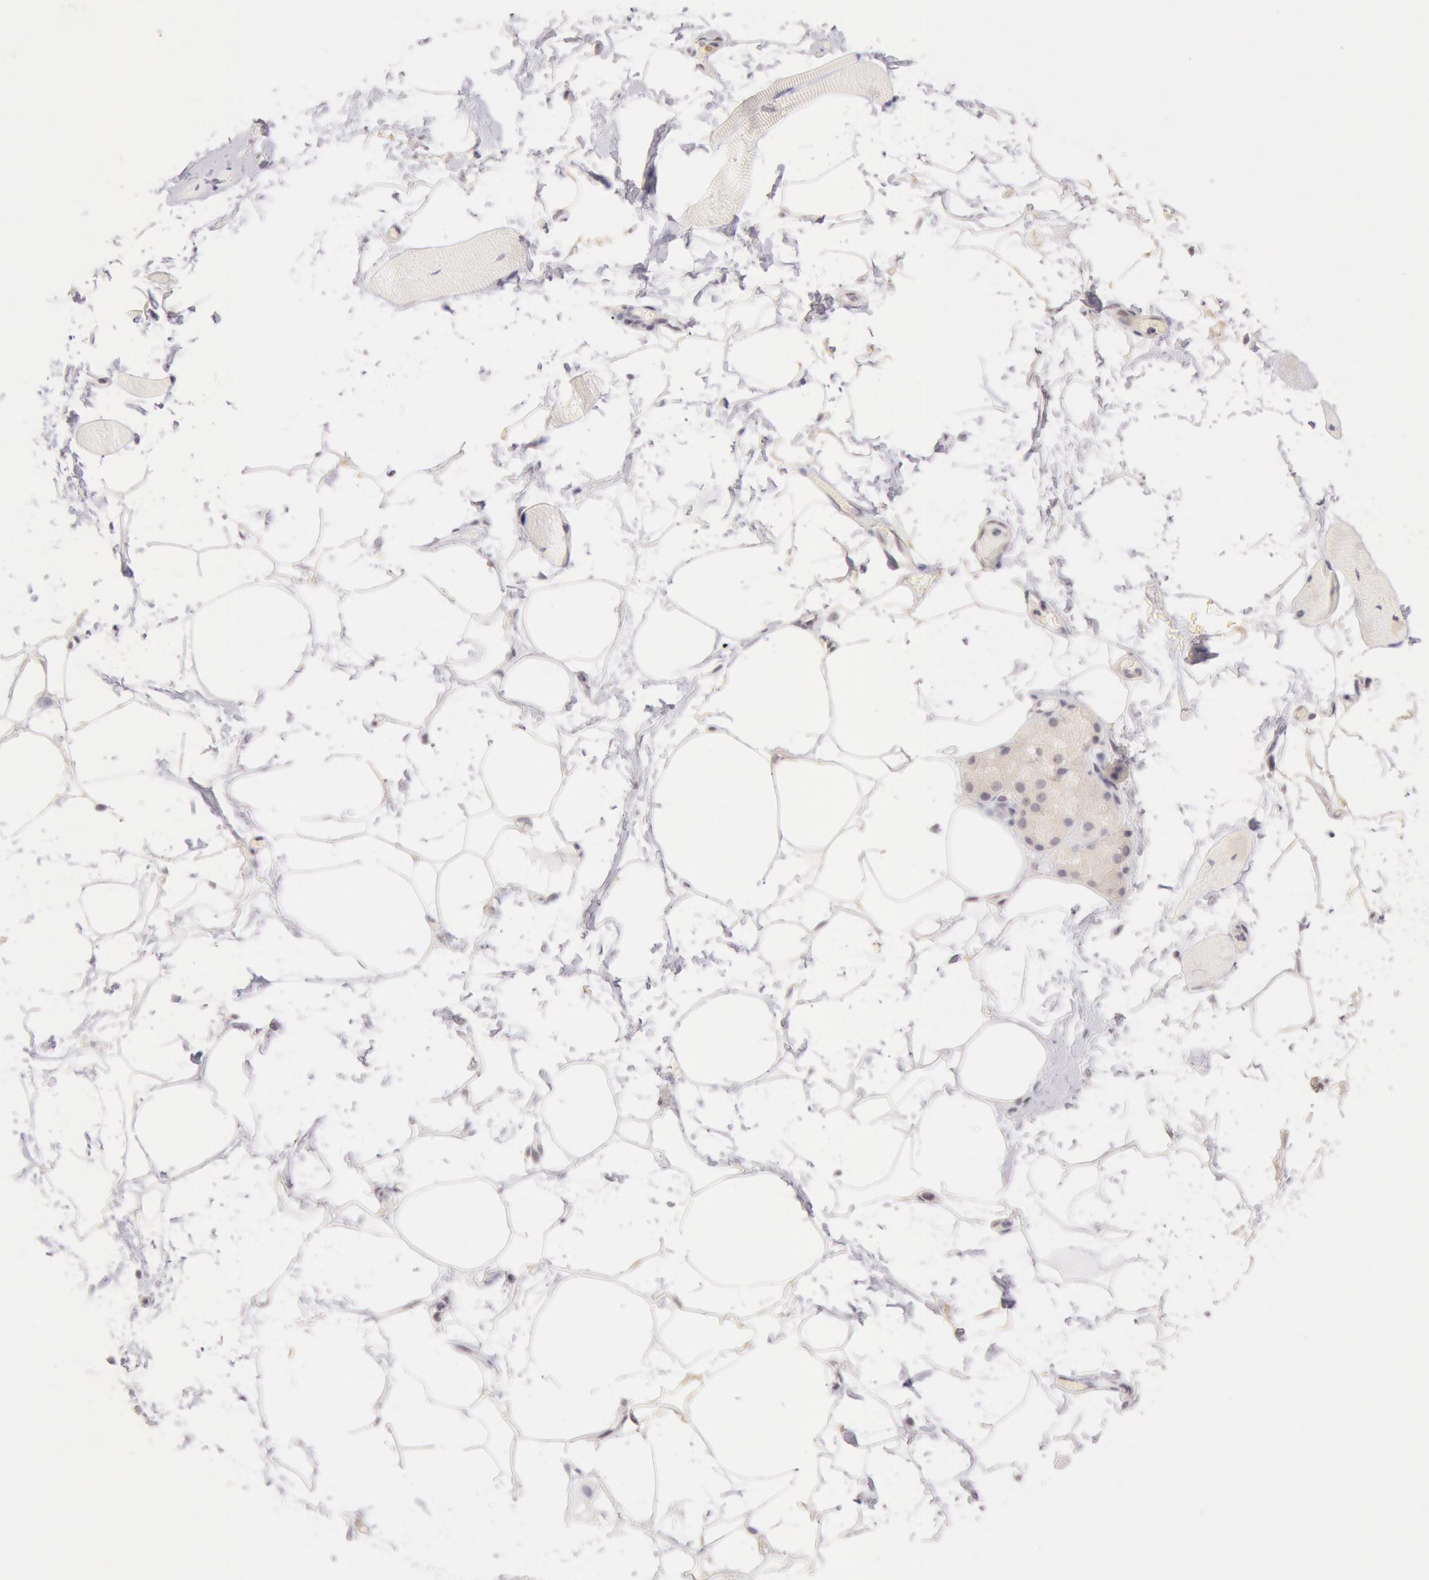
{"staining": {"intensity": "negative", "quantity": "none", "location": "none"}, "tissue": "skeletal muscle", "cell_type": "Myocytes", "image_type": "normal", "snomed": [{"axis": "morphology", "description": "Normal tissue, NOS"}, {"axis": "topography", "description": "Skeletal muscle"}, {"axis": "topography", "description": "Parathyroid gland"}], "caption": "Immunohistochemistry image of normal human skeletal muscle stained for a protein (brown), which demonstrates no staining in myocytes.", "gene": "ZNF597", "patient": {"sex": "female", "age": 37}}